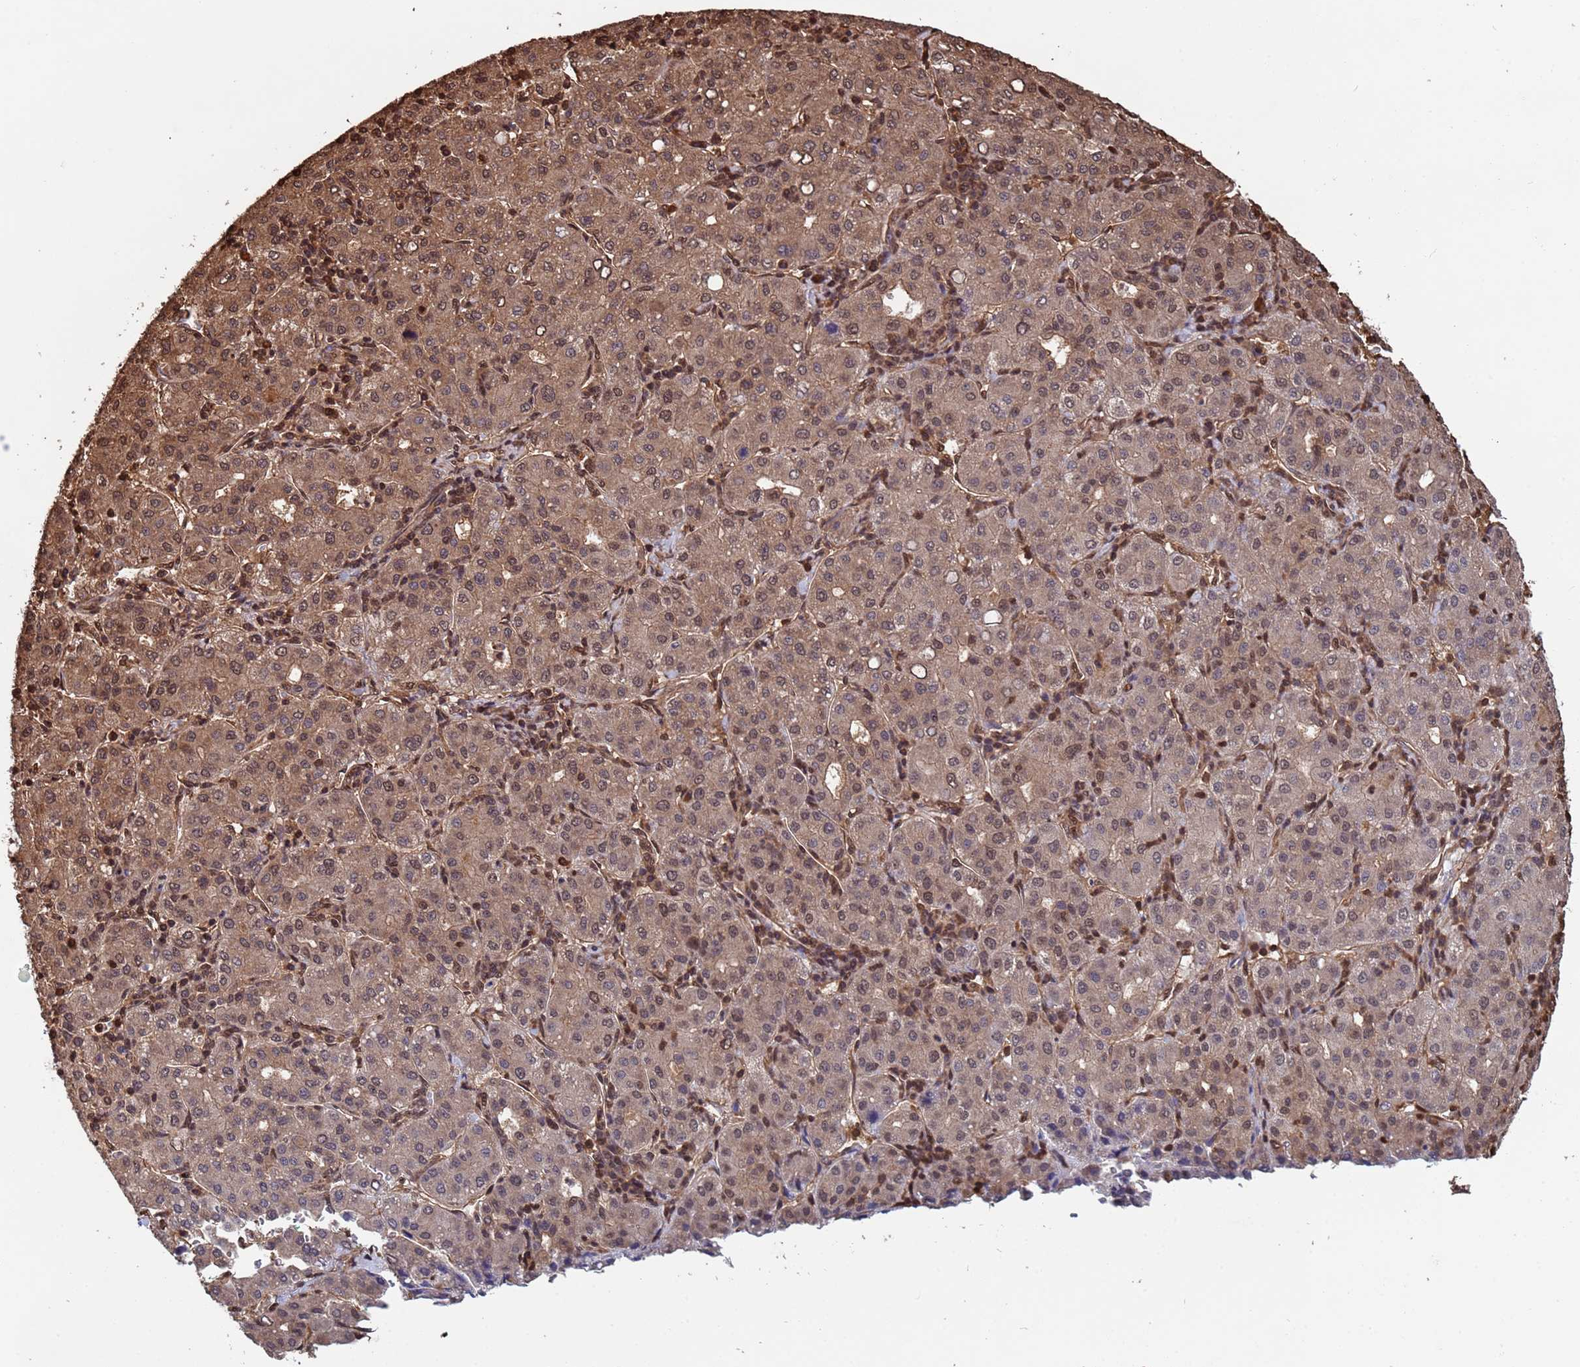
{"staining": {"intensity": "moderate", "quantity": "25%-75%", "location": "cytoplasmic/membranous,nuclear"}, "tissue": "liver cancer", "cell_type": "Tumor cells", "image_type": "cancer", "snomed": [{"axis": "morphology", "description": "Carcinoma, Hepatocellular, NOS"}, {"axis": "topography", "description": "Liver"}], "caption": "Hepatocellular carcinoma (liver) stained with a brown dye displays moderate cytoplasmic/membranous and nuclear positive staining in approximately 25%-75% of tumor cells.", "gene": "SUMO4", "patient": {"sex": "male", "age": 65}}